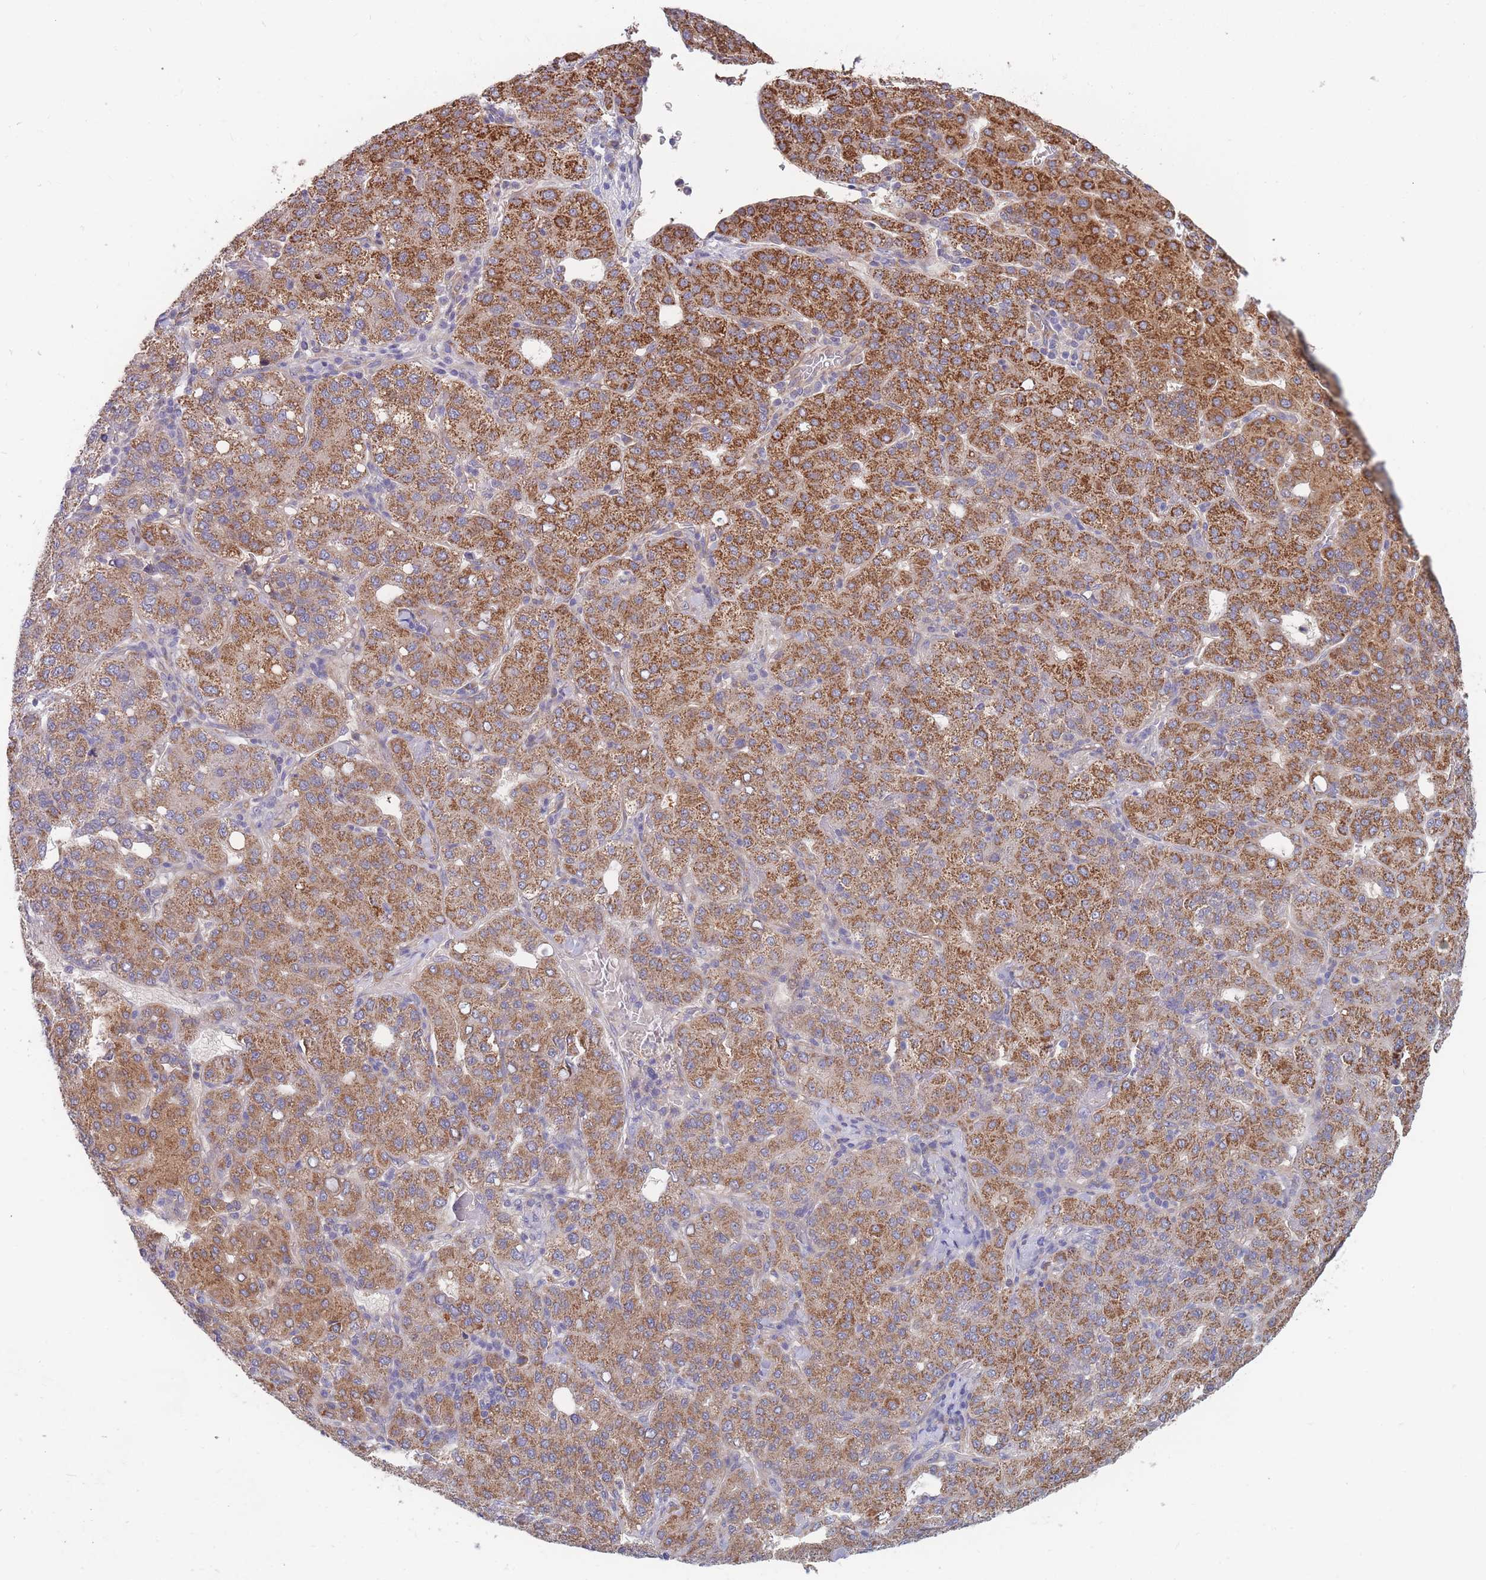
{"staining": {"intensity": "moderate", "quantity": ">75%", "location": "cytoplasmic/membranous"}, "tissue": "liver cancer", "cell_type": "Tumor cells", "image_type": "cancer", "snomed": [{"axis": "morphology", "description": "Carcinoma, Hepatocellular, NOS"}, {"axis": "topography", "description": "Liver"}], "caption": "This image exhibits IHC staining of human liver hepatocellular carcinoma, with medium moderate cytoplasmic/membranous staining in about >75% of tumor cells.", "gene": "NUB1", "patient": {"sex": "male", "age": 65}}